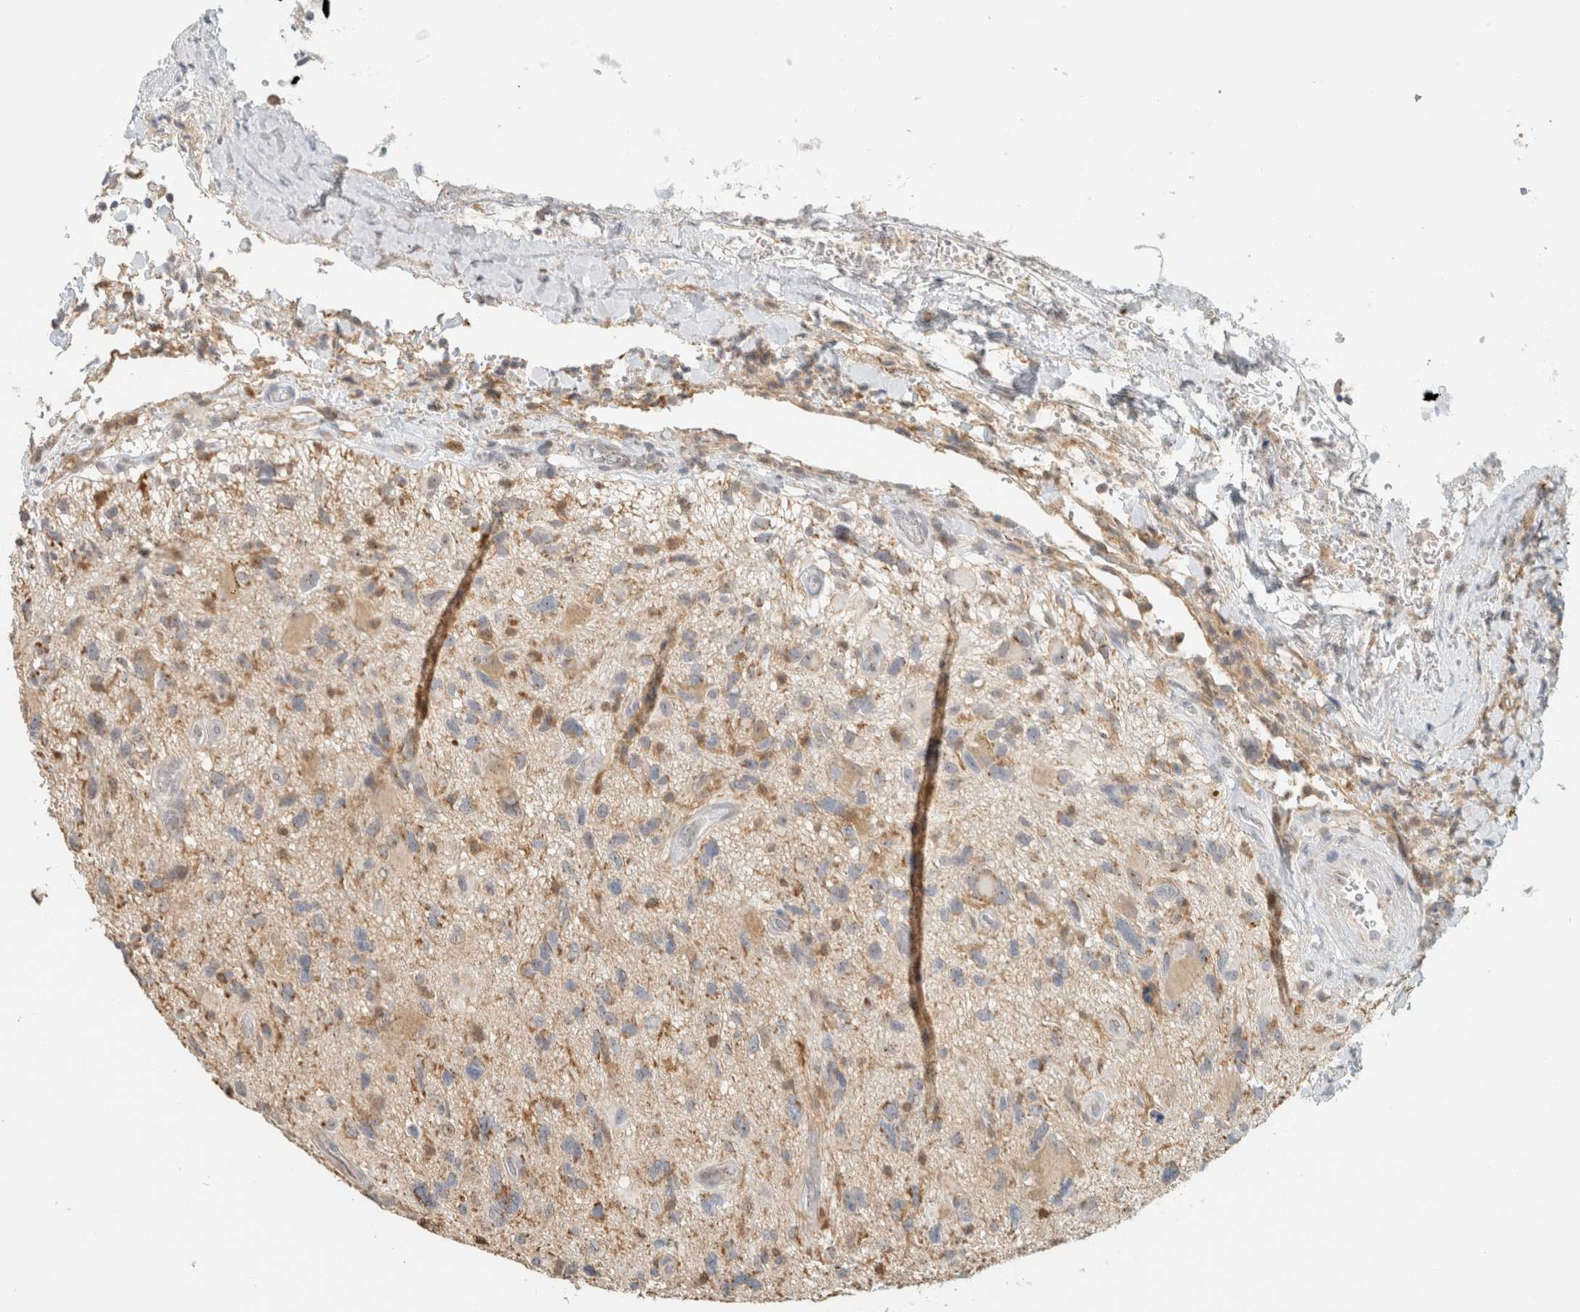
{"staining": {"intensity": "weak", "quantity": ">75%", "location": "cytoplasmic/membranous"}, "tissue": "glioma", "cell_type": "Tumor cells", "image_type": "cancer", "snomed": [{"axis": "morphology", "description": "Glioma, malignant, High grade"}, {"axis": "topography", "description": "Brain"}], "caption": "Protein expression analysis of human glioma reveals weak cytoplasmic/membranous staining in about >75% of tumor cells.", "gene": "CAPG", "patient": {"sex": "male", "age": 33}}